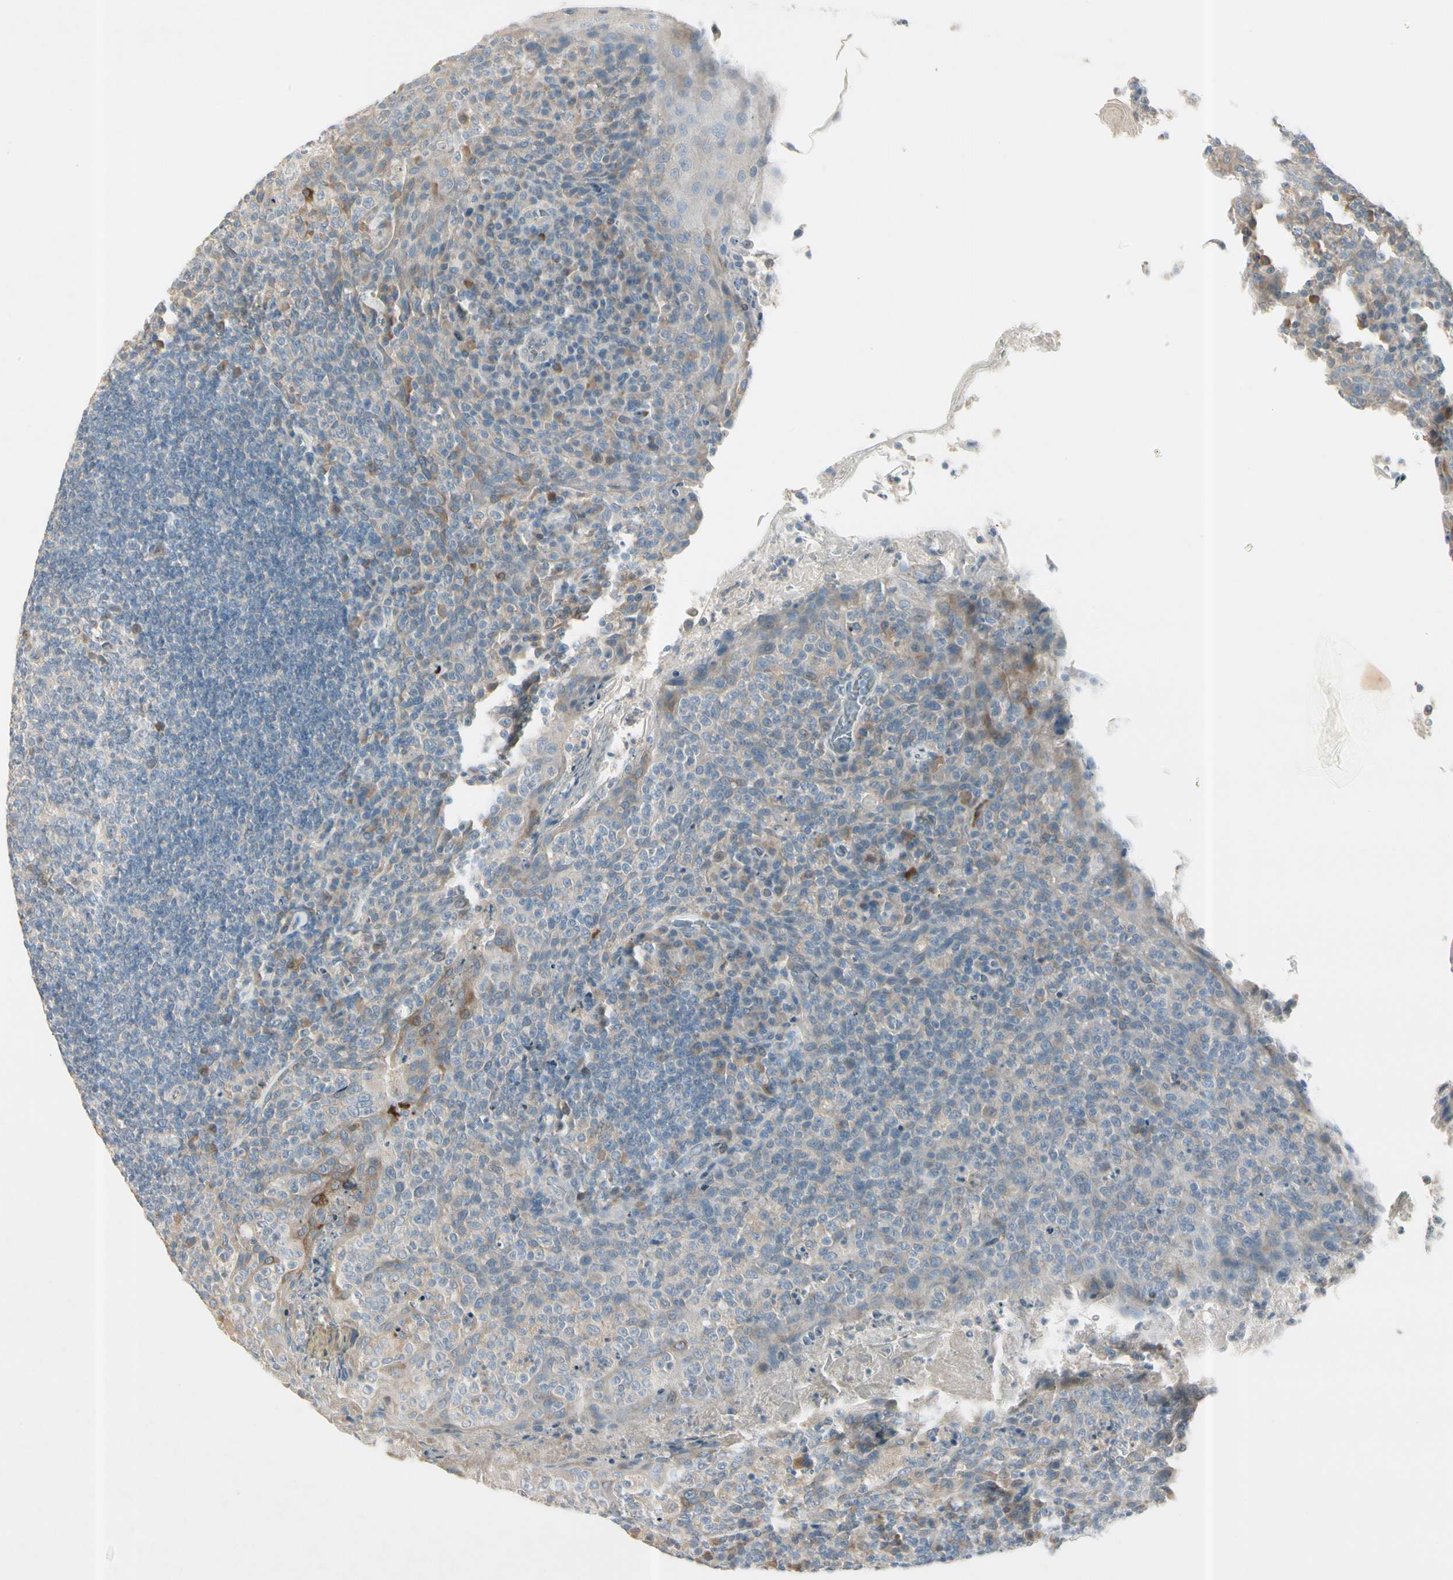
{"staining": {"intensity": "negative", "quantity": "none", "location": "none"}, "tissue": "tonsil", "cell_type": "Germinal center cells", "image_type": "normal", "snomed": [{"axis": "morphology", "description": "Normal tissue, NOS"}, {"axis": "topography", "description": "Tonsil"}], "caption": "The immunohistochemistry (IHC) photomicrograph has no significant positivity in germinal center cells of tonsil.", "gene": "CYP2E1", "patient": {"sex": "male", "age": 17}}